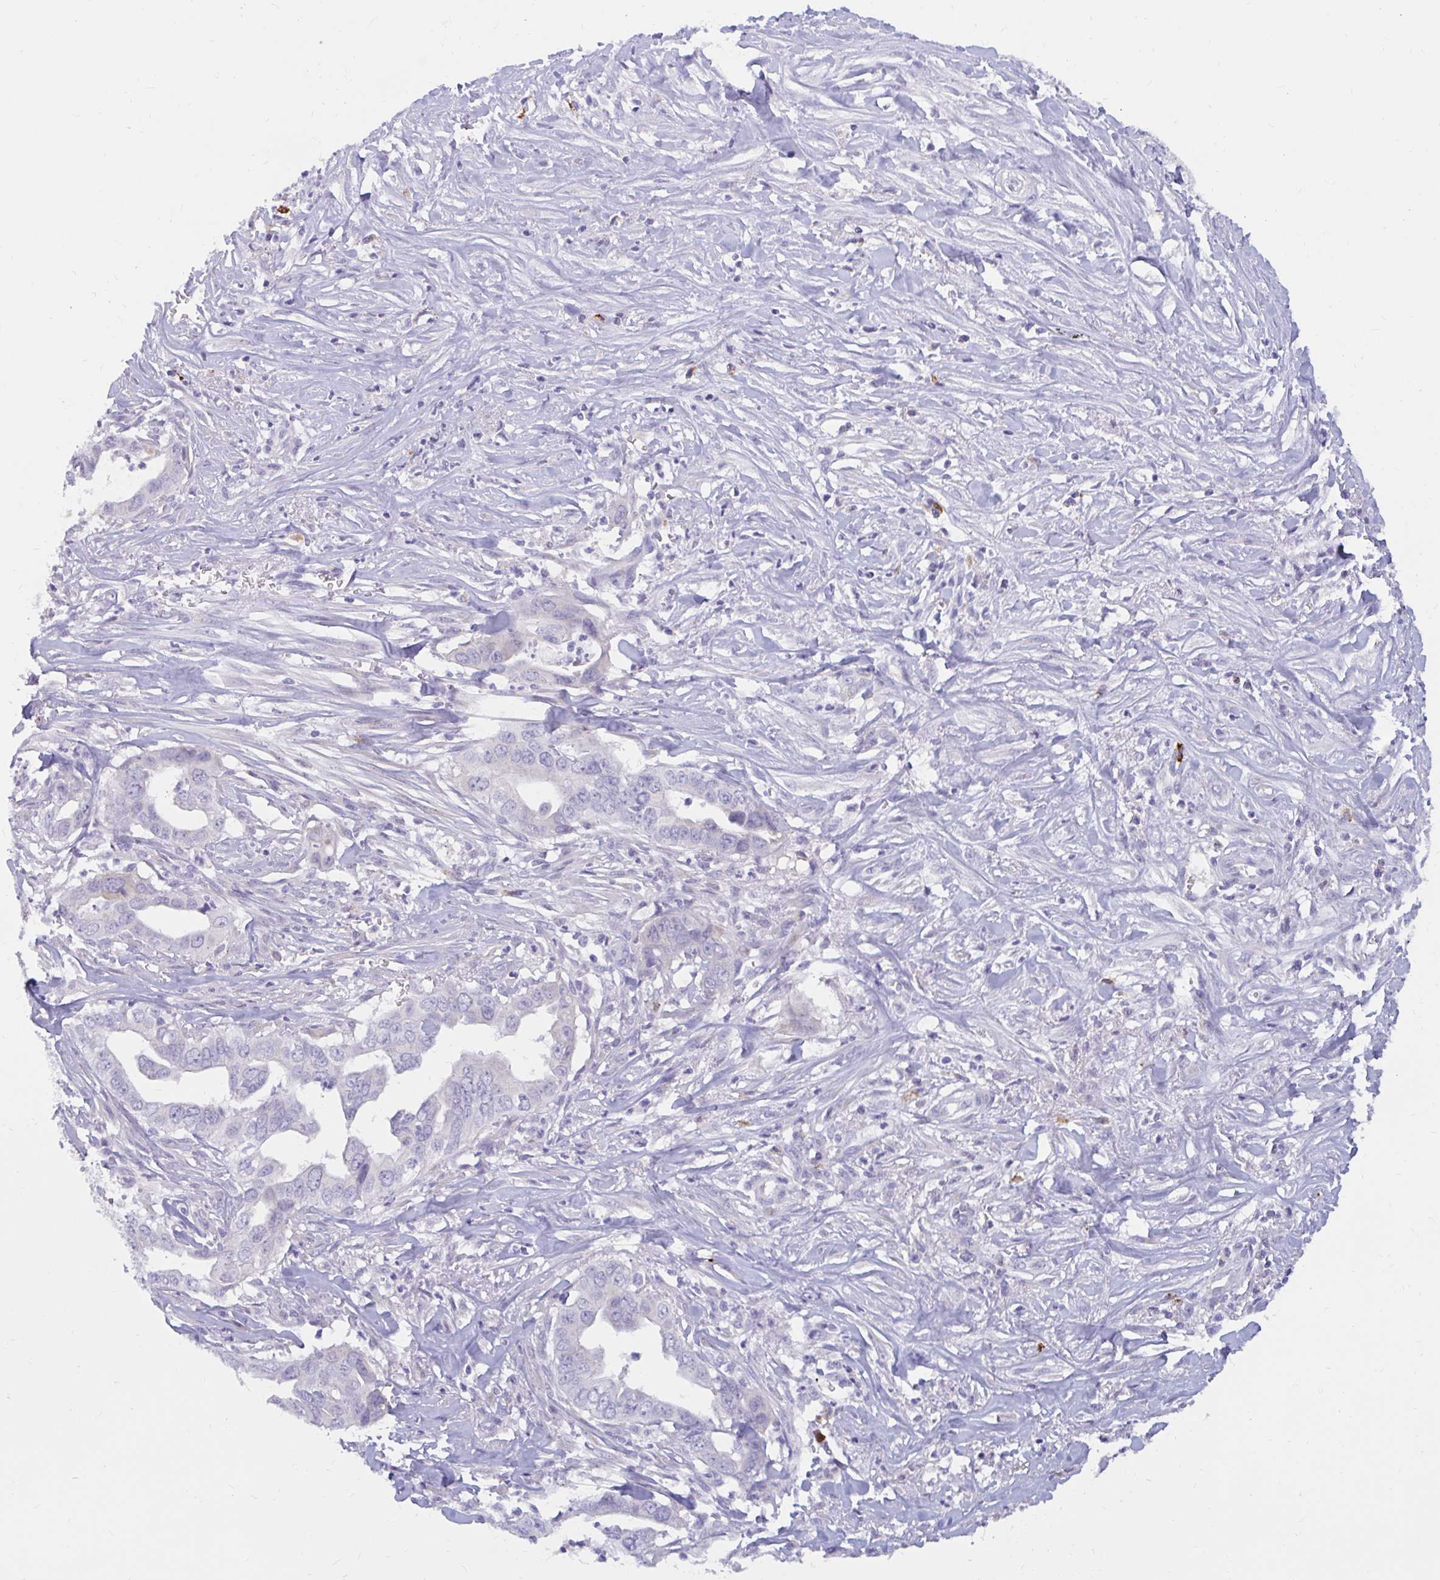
{"staining": {"intensity": "negative", "quantity": "none", "location": "none"}, "tissue": "liver cancer", "cell_type": "Tumor cells", "image_type": "cancer", "snomed": [{"axis": "morphology", "description": "Cholangiocarcinoma"}, {"axis": "topography", "description": "Liver"}], "caption": "There is no significant positivity in tumor cells of liver cancer (cholangiocarcinoma). (DAB IHC with hematoxylin counter stain).", "gene": "FAM219B", "patient": {"sex": "female", "age": 79}}